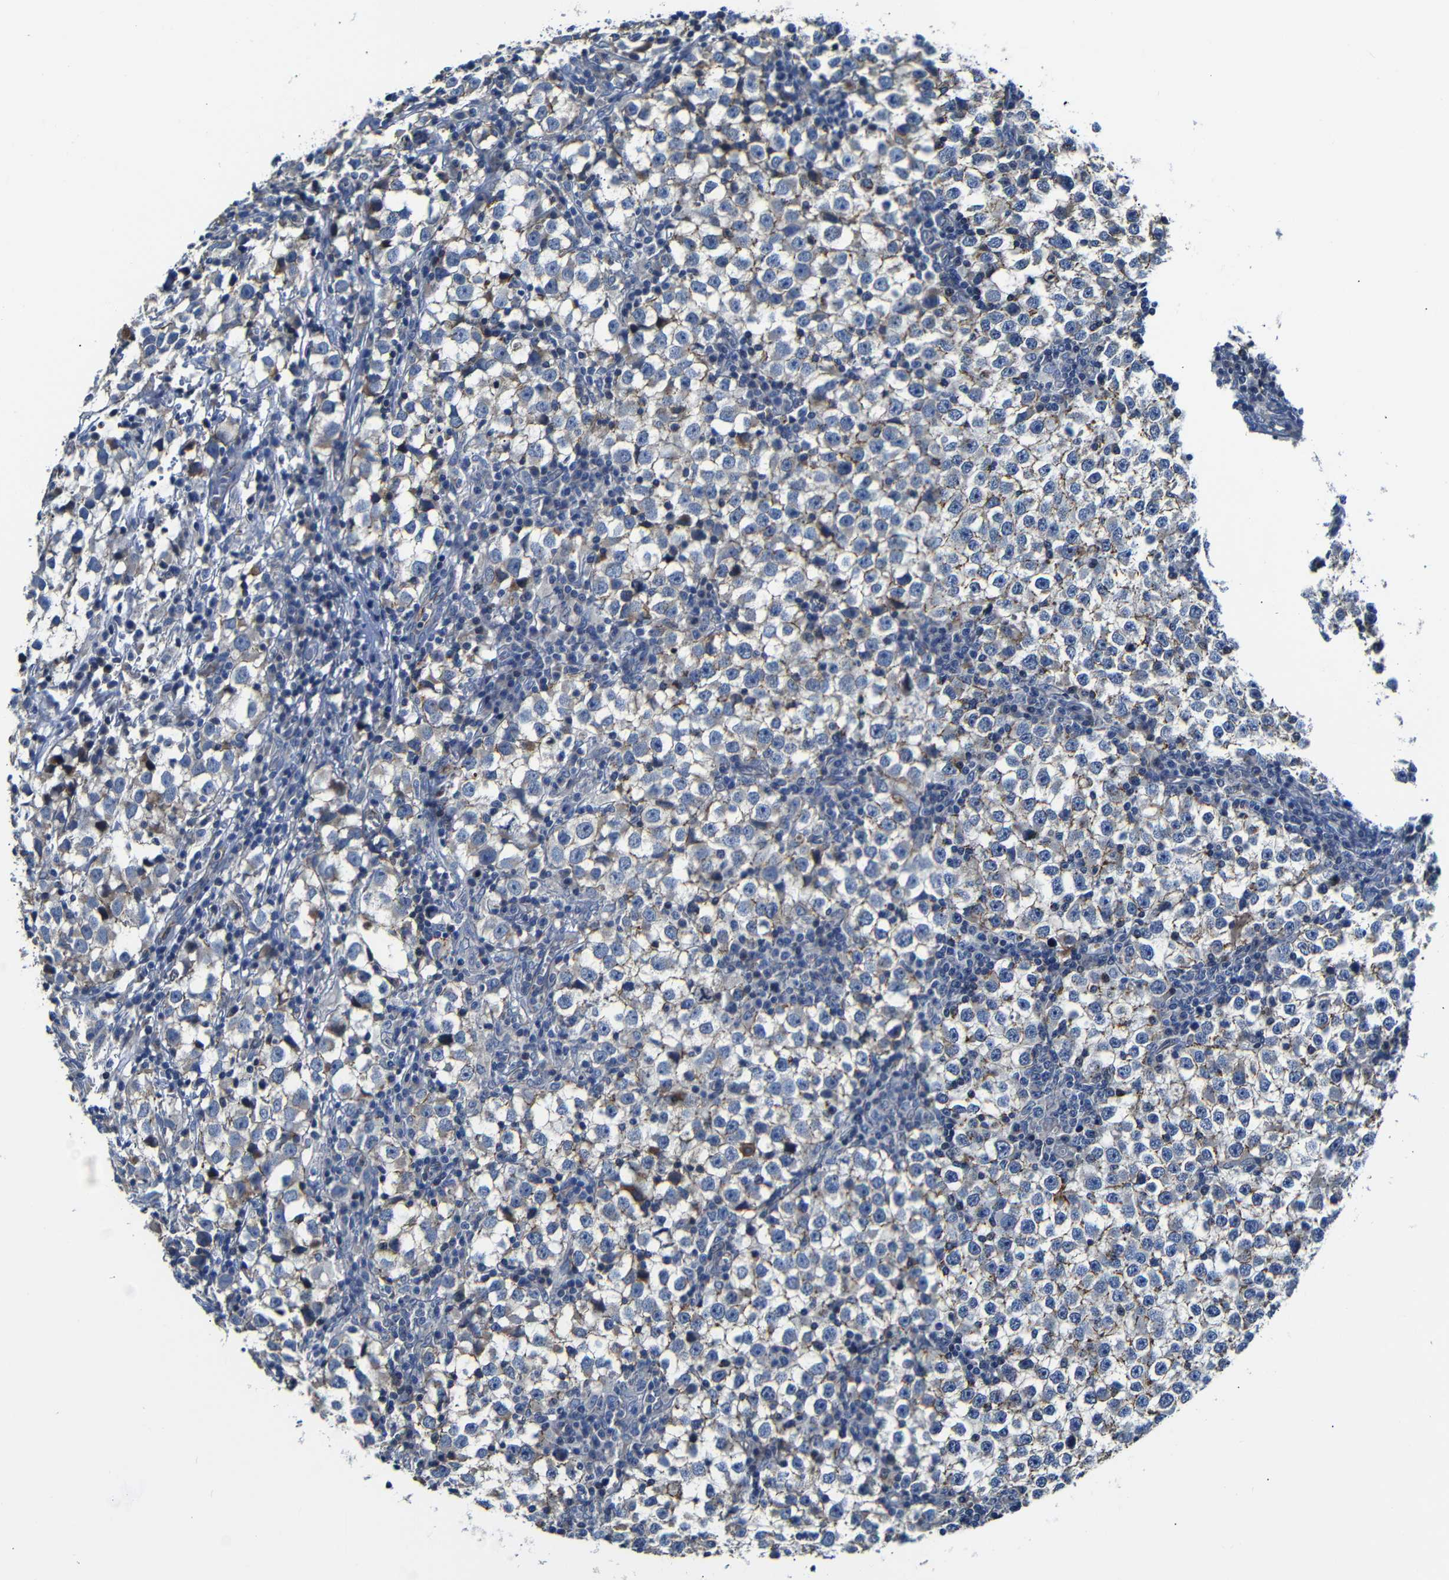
{"staining": {"intensity": "moderate", "quantity": "25%-75%", "location": "cytoplasmic/membranous"}, "tissue": "testis cancer", "cell_type": "Tumor cells", "image_type": "cancer", "snomed": [{"axis": "morphology", "description": "Seminoma, NOS"}, {"axis": "topography", "description": "Testis"}], "caption": "Approximately 25%-75% of tumor cells in human testis seminoma reveal moderate cytoplasmic/membranous protein positivity as visualized by brown immunohistochemical staining.", "gene": "AFDN", "patient": {"sex": "male", "age": 65}}